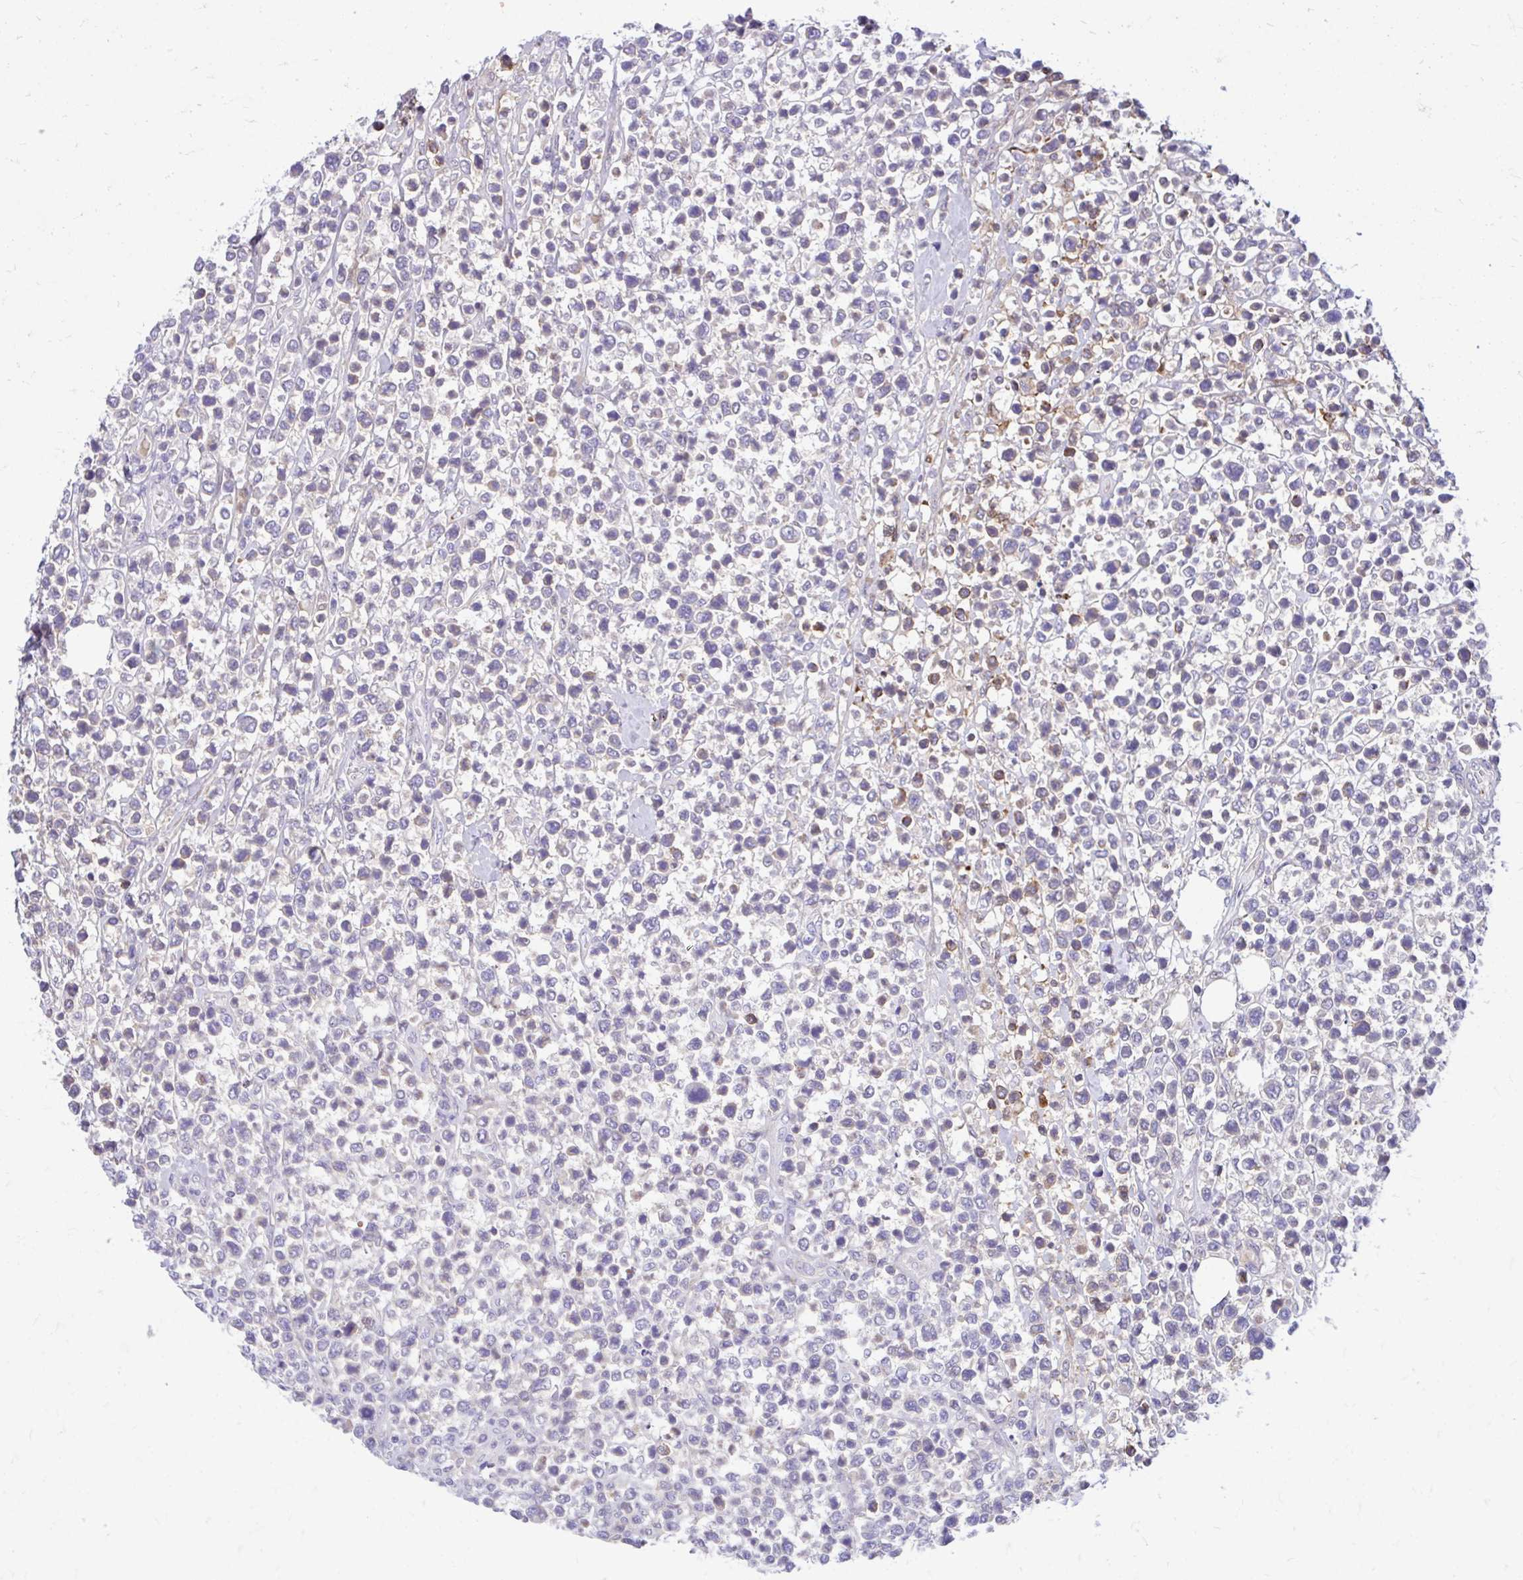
{"staining": {"intensity": "moderate", "quantity": "<25%", "location": "cytoplasmic/membranous"}, "tissue": "lymphoma", "cell_type": "Tumor cells", "image_type": "cancer", "snomed": [{"axis": "morphology", "description": "Malignant lymphoma, non-Hodgkin's type, Low grade"}, {"axis": "topography", "description": "Lymph node"}], "caption": "Immunohistochemistry (DAB) staining of human malignant lymphoma, non-Hodgkin's type (low-grade) reveals moderate cytoplasmic/membranous protein positivity in about <25% of tumor cells.", "gene": "ESPNL", "patient": {"sex": "male", "age": 60}}